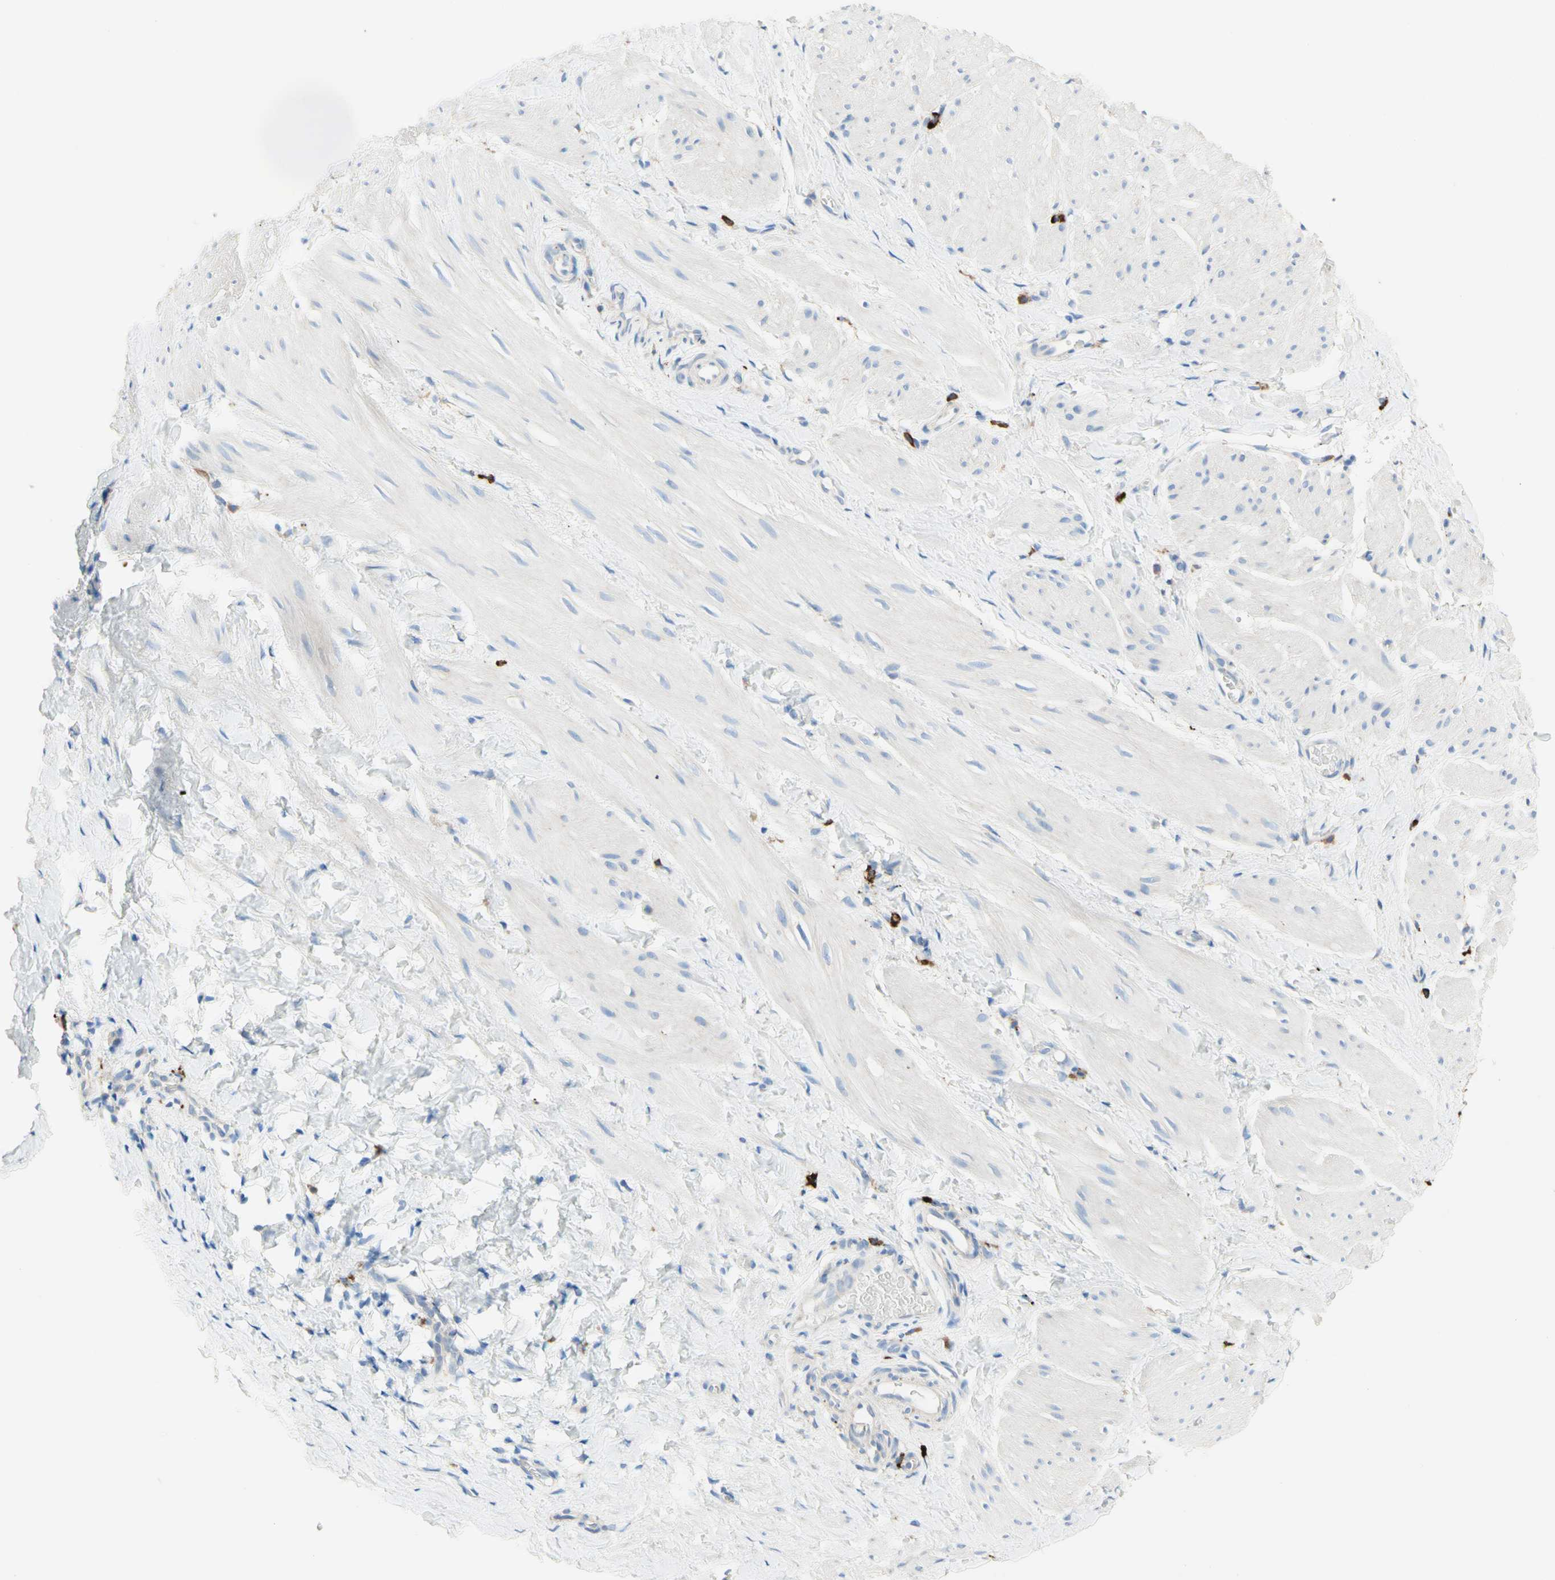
{"staining": {"intensity": "negative", "quantity": "none", "location": "none"}, "tissue": "smooth muscle", "cell_type": "Smooth muscle cells", "image_type": "normal", "snomed": [{"axis": "morphology", "description": "Normal tissue, NOS"}, {"axis": "topography", "description": "Smooth muscle"}], "caption": "This histopathology image is of unremarkable smooth muscle stained with immunohistochemistry (IHC) to label a protein in brown with the nuclei are counter-stained blue. There is no positivity in smooth muscle cells. (IHC, brightfield microscopy, high magnification).", "gene": "URB2", "patient": {"sex": "male", "age": 16}}